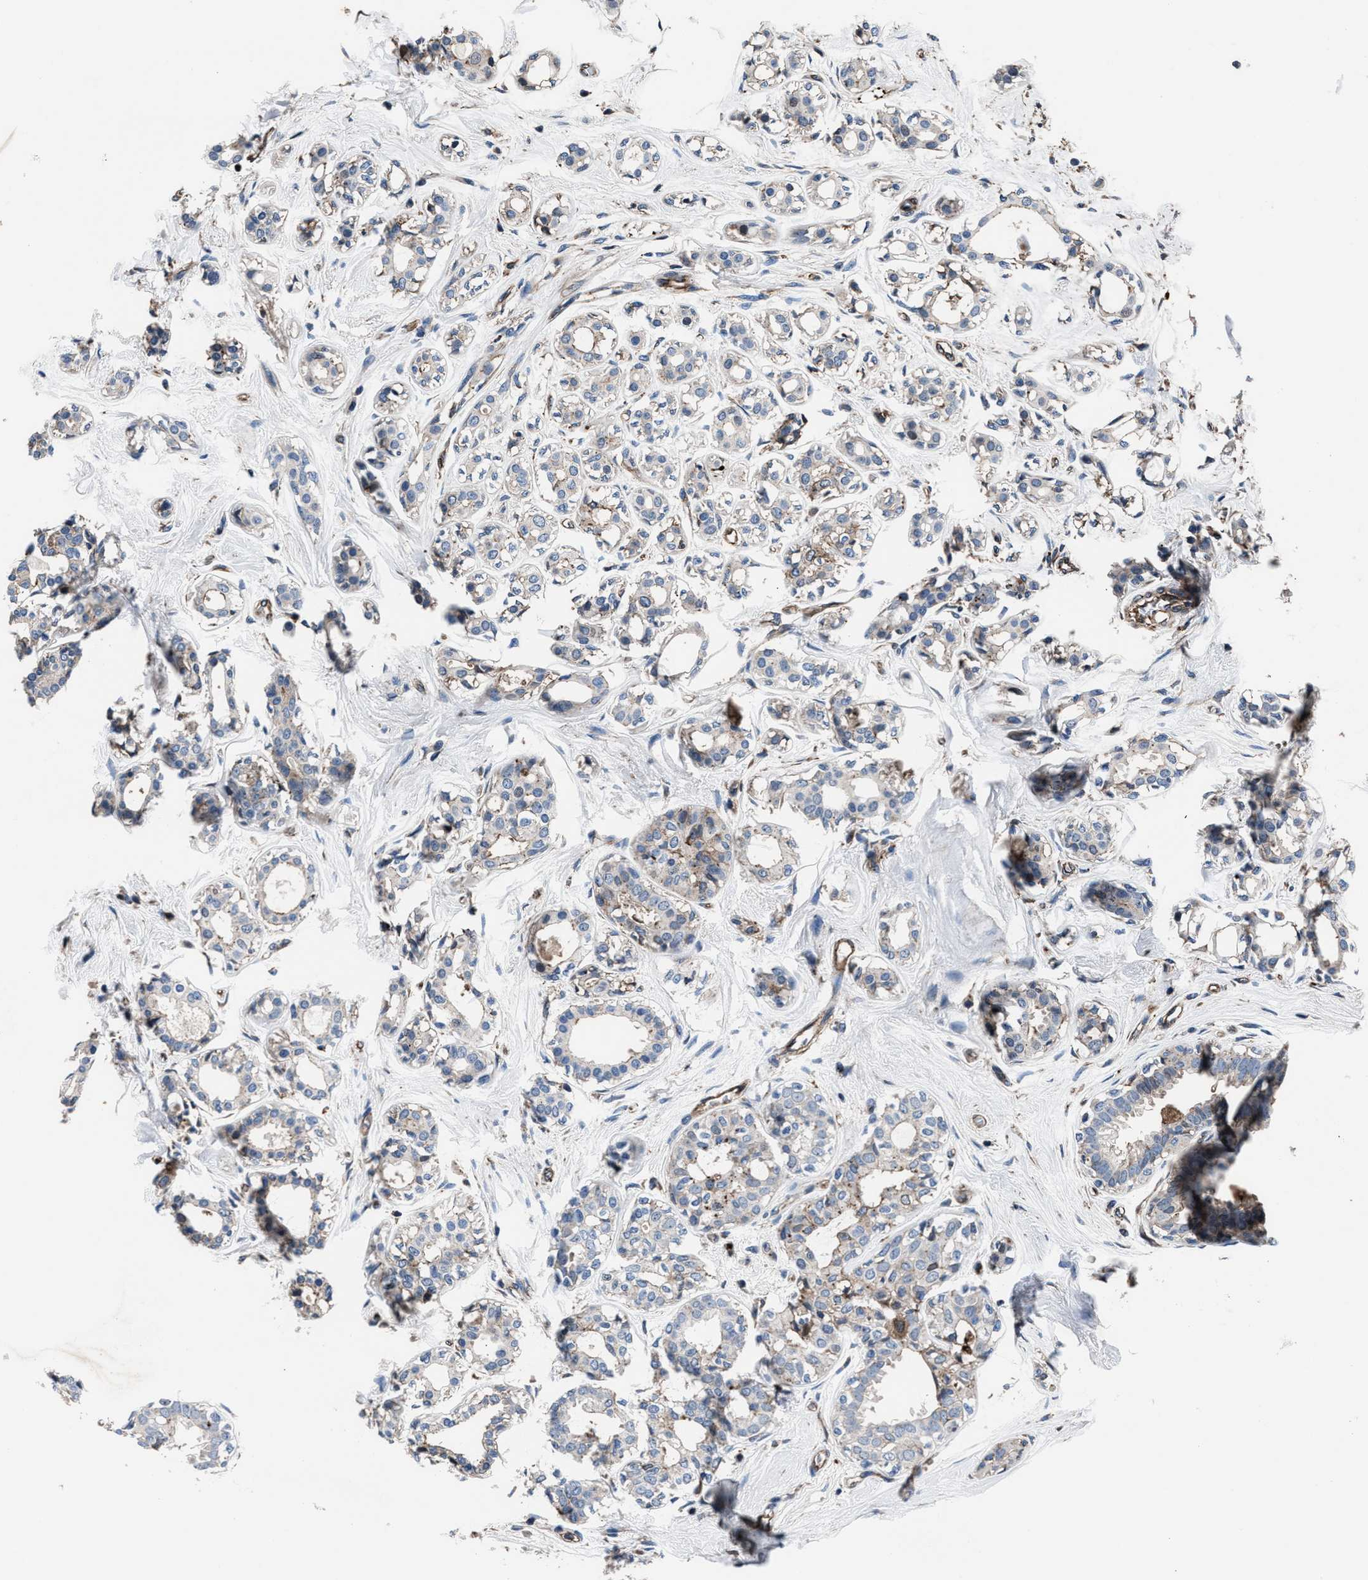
{"staining": {"intensity": "negative", "quantity": "none", "location": "none"}, "tissue": "breast cancer", "cell_type": "Tumor cells", "image_type": "cancer", "snomed": [{"axis": "morphology", "description": "Duct carcinoma"}, {"axis": "topography", "description": "Breast"}], "caption": "An immunohistochemistry photomicrograph of breast cancer is shown. There is no staining in tumor cells of breast cancer.", "gene": "MFSD11", "patient": {"sex": "female", "age": 55}}